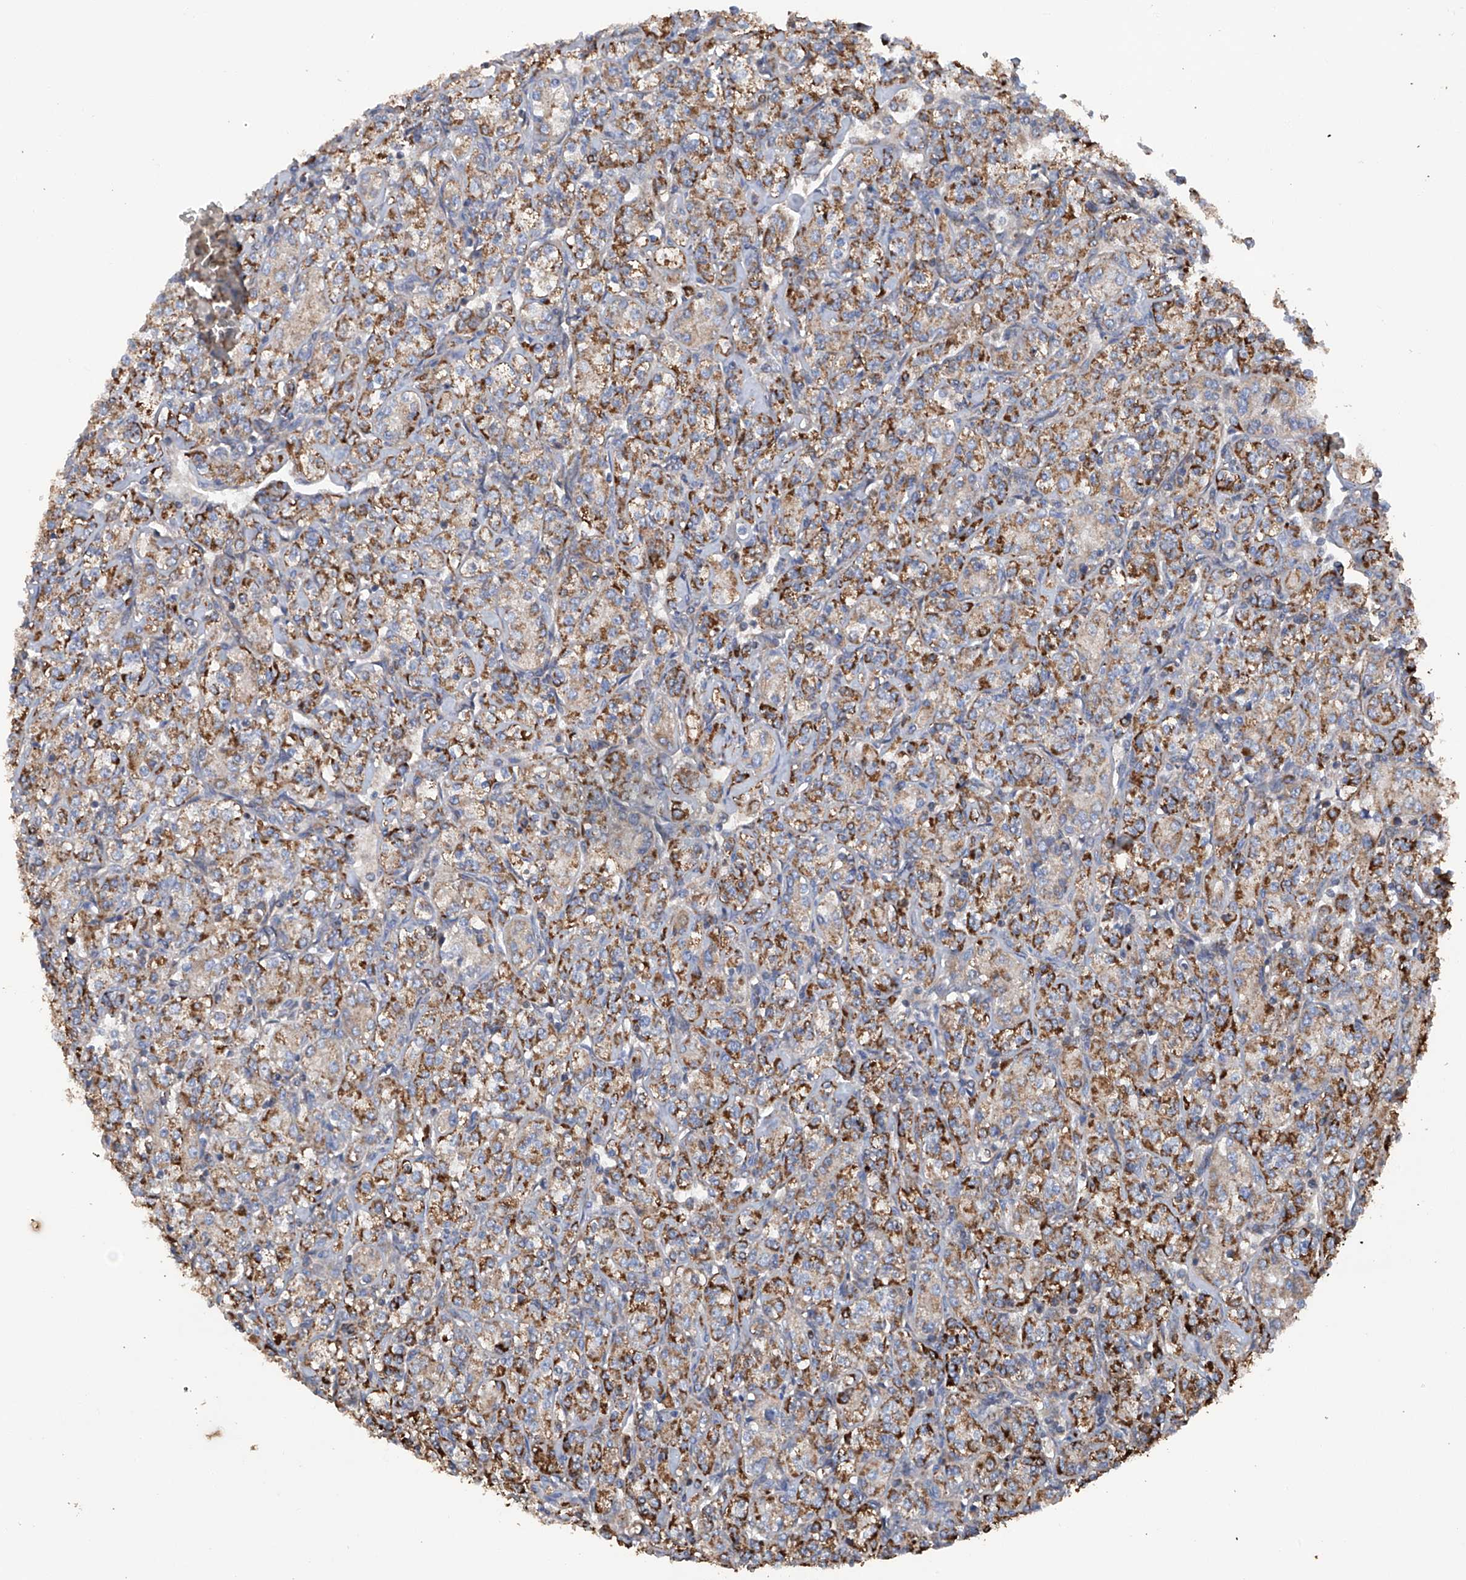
{"staining": {"intensity": "moderate", "quantity": ">75%", "location": "cytoplasmic/membranous"}, "tissue": "renal cancer", "cell_type": "Tumor cells", "image_type": "cancer", "snomed": [{"axis": "morphology", "description": "Adenocarcinoma, NOS"}, {"axis": "topography", "description": "Kidney"}], "caption": "A photomicrograph of renal cancer stained for a protein reveals moderate cytoplasmic/membranous brown staining in tumor cells. Using DAB (brown) and hematoxylin (blue) stains, captured at high magnification using brightfield microscopy.", "gene": "ASCC3", "patient": {"sex": "male", "age": 77}}